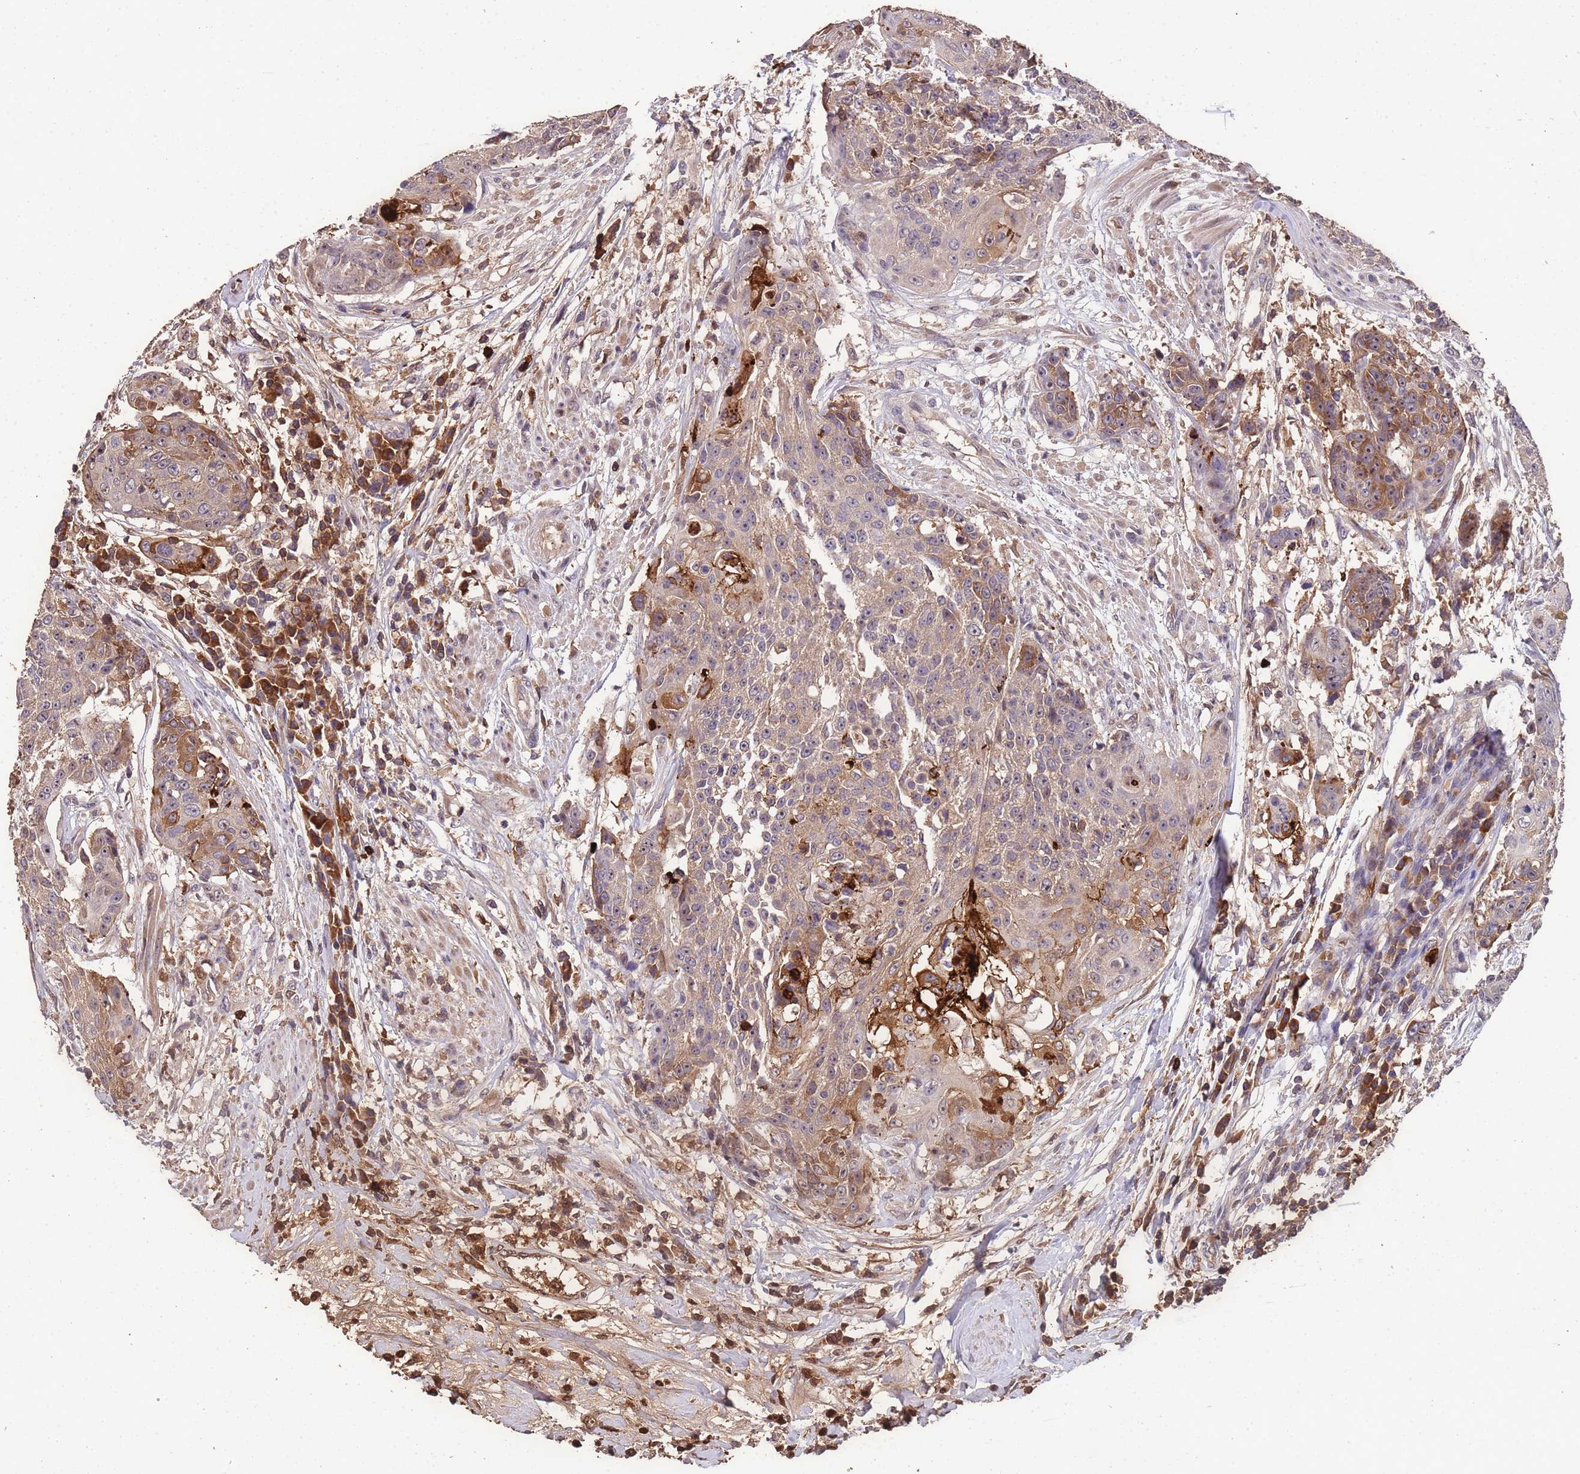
{"staining": {"intensity": "moderate", "quantity": "<25%", "location": "cytoplasmic/membranous"}, "tissue": "urothelial cancer", "cell_type": "Tumor cells", "image_type": "cancer", "snomed": [{"axis": "morphology", "description": "Urothelial carcinoma, High grade"}, {"axis": "topography", "description": "Urinary bladder"}], "caption": "Protein expression analysis of high-grade urothelial carcinoma shows moderate cytoplasmic/membranous expression in about <25% of tumor cells.", "gene": "CCDC184", "patient": {"sex": "female", "age": 63}}